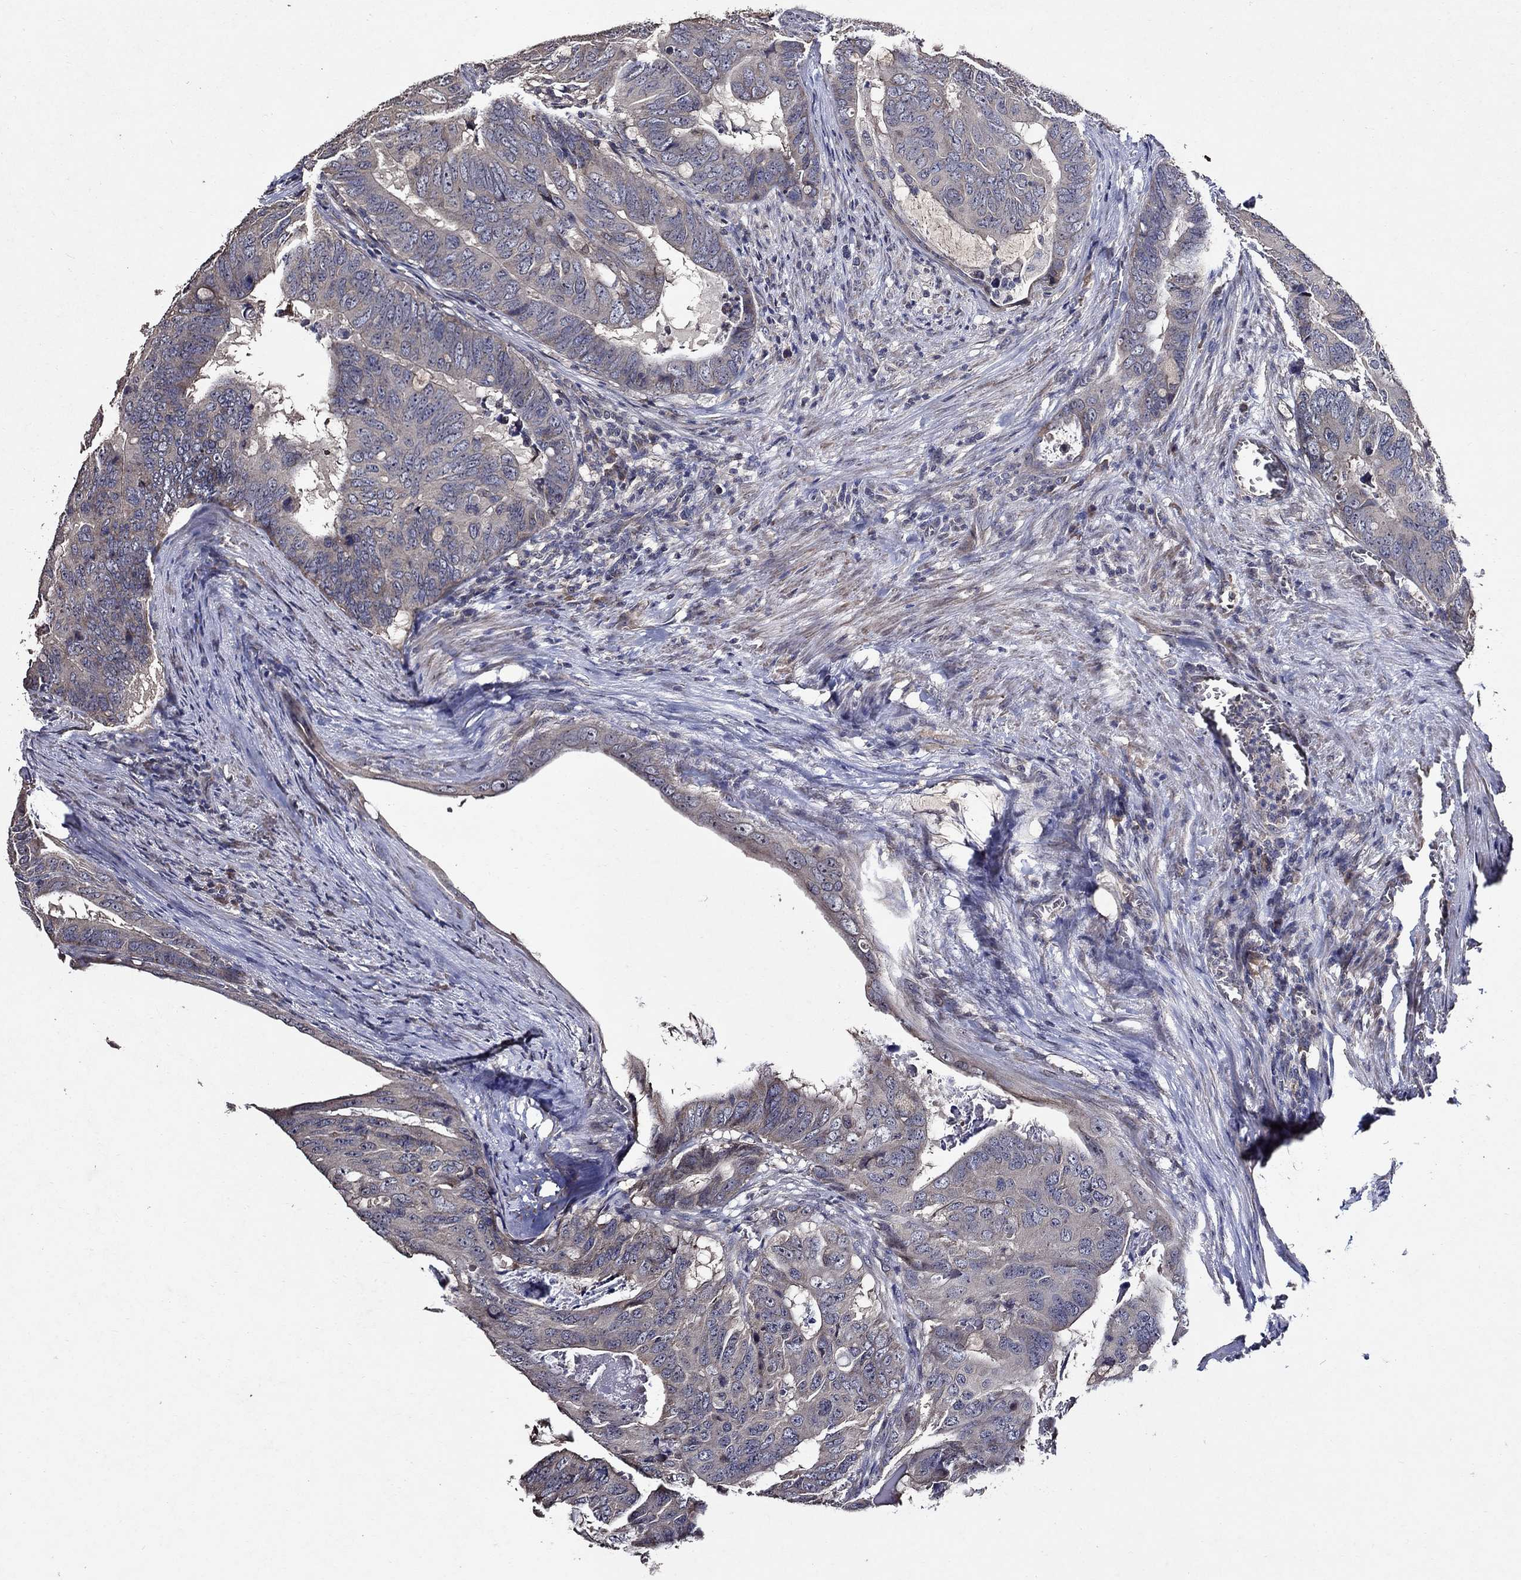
{"staining": {"intensity": "weak", "quantity": "25%-75%", "location": "cytoplasmic/membranous"}, "tissue": "colorectal cancer", "cell_type": "Tumor cells", "image_type": "cancer", "snomed": [{"axis": "morphology", "description": "Adenocarcinoma, NOS"}, {"axis": "topography", "description": "Colon"}], "caption": "Tumor cells display weak cytoplasmic/membranous staining in approximately 25%-75% of cells in colorectal cancer (adenocarcinoma).", "gene": "HAP1", "patient": {"sex": "male", "age": 79}}